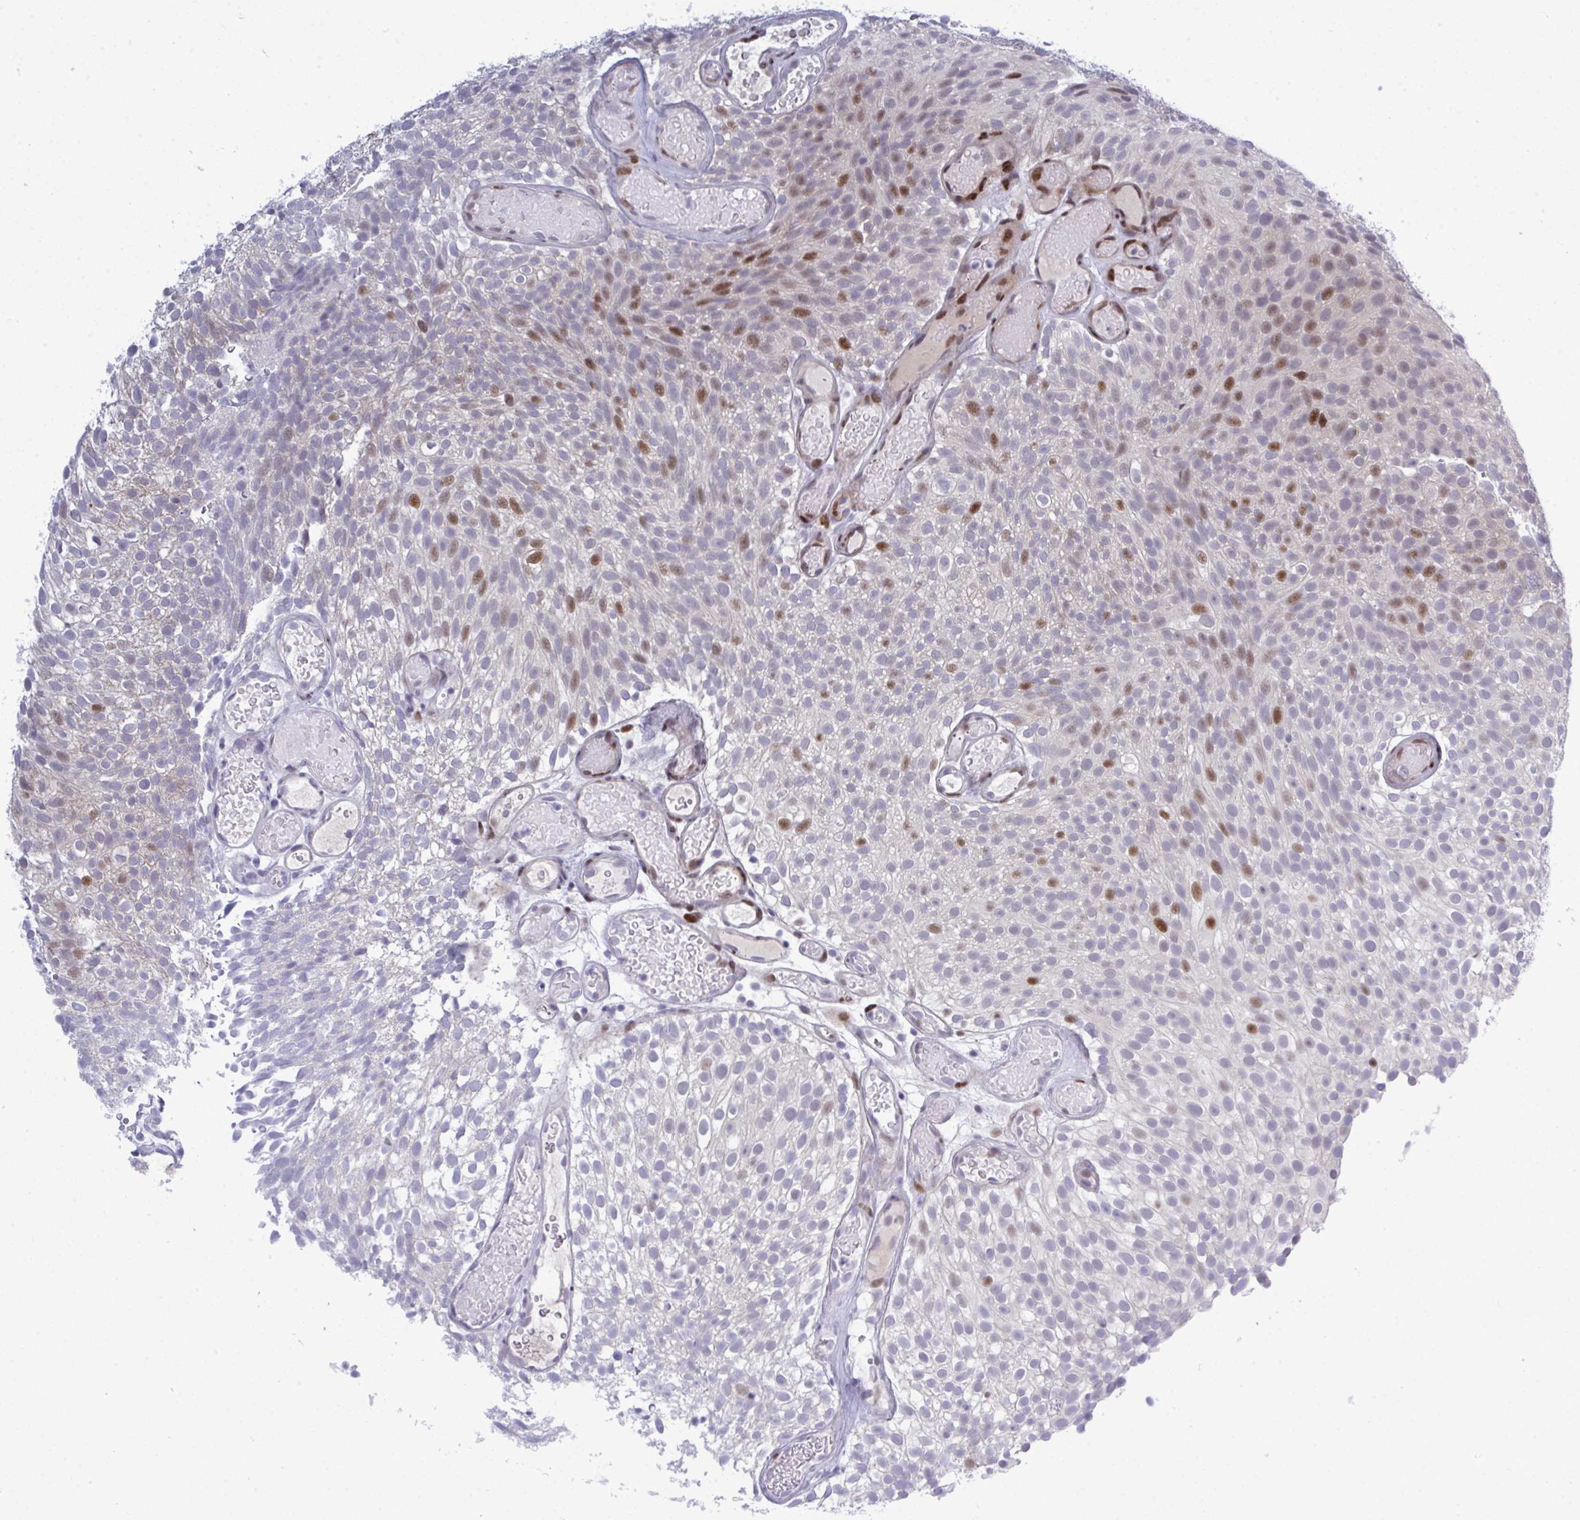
{"staining": {"intensity": "moderate", "quantity": "25%-75%", "location": "nuclear"}, "tissue": "urothelial cancer", "cell_type": "Tumor cells", "image_type": "cancer", "snomed": [{"axis": "morphology", "description": "Urothelial carcinoma, Low grade"}, {"axis": "topography", "description": "Urinary bladder"}], "caption": "A medium amount of moderate nuclear staining is identified in about 25%-75% of tumor cells in urothelial carcinoma (low-grade) tissue.", "gene": "TAB1", "patient": {"sex": "male", "age": 78}}